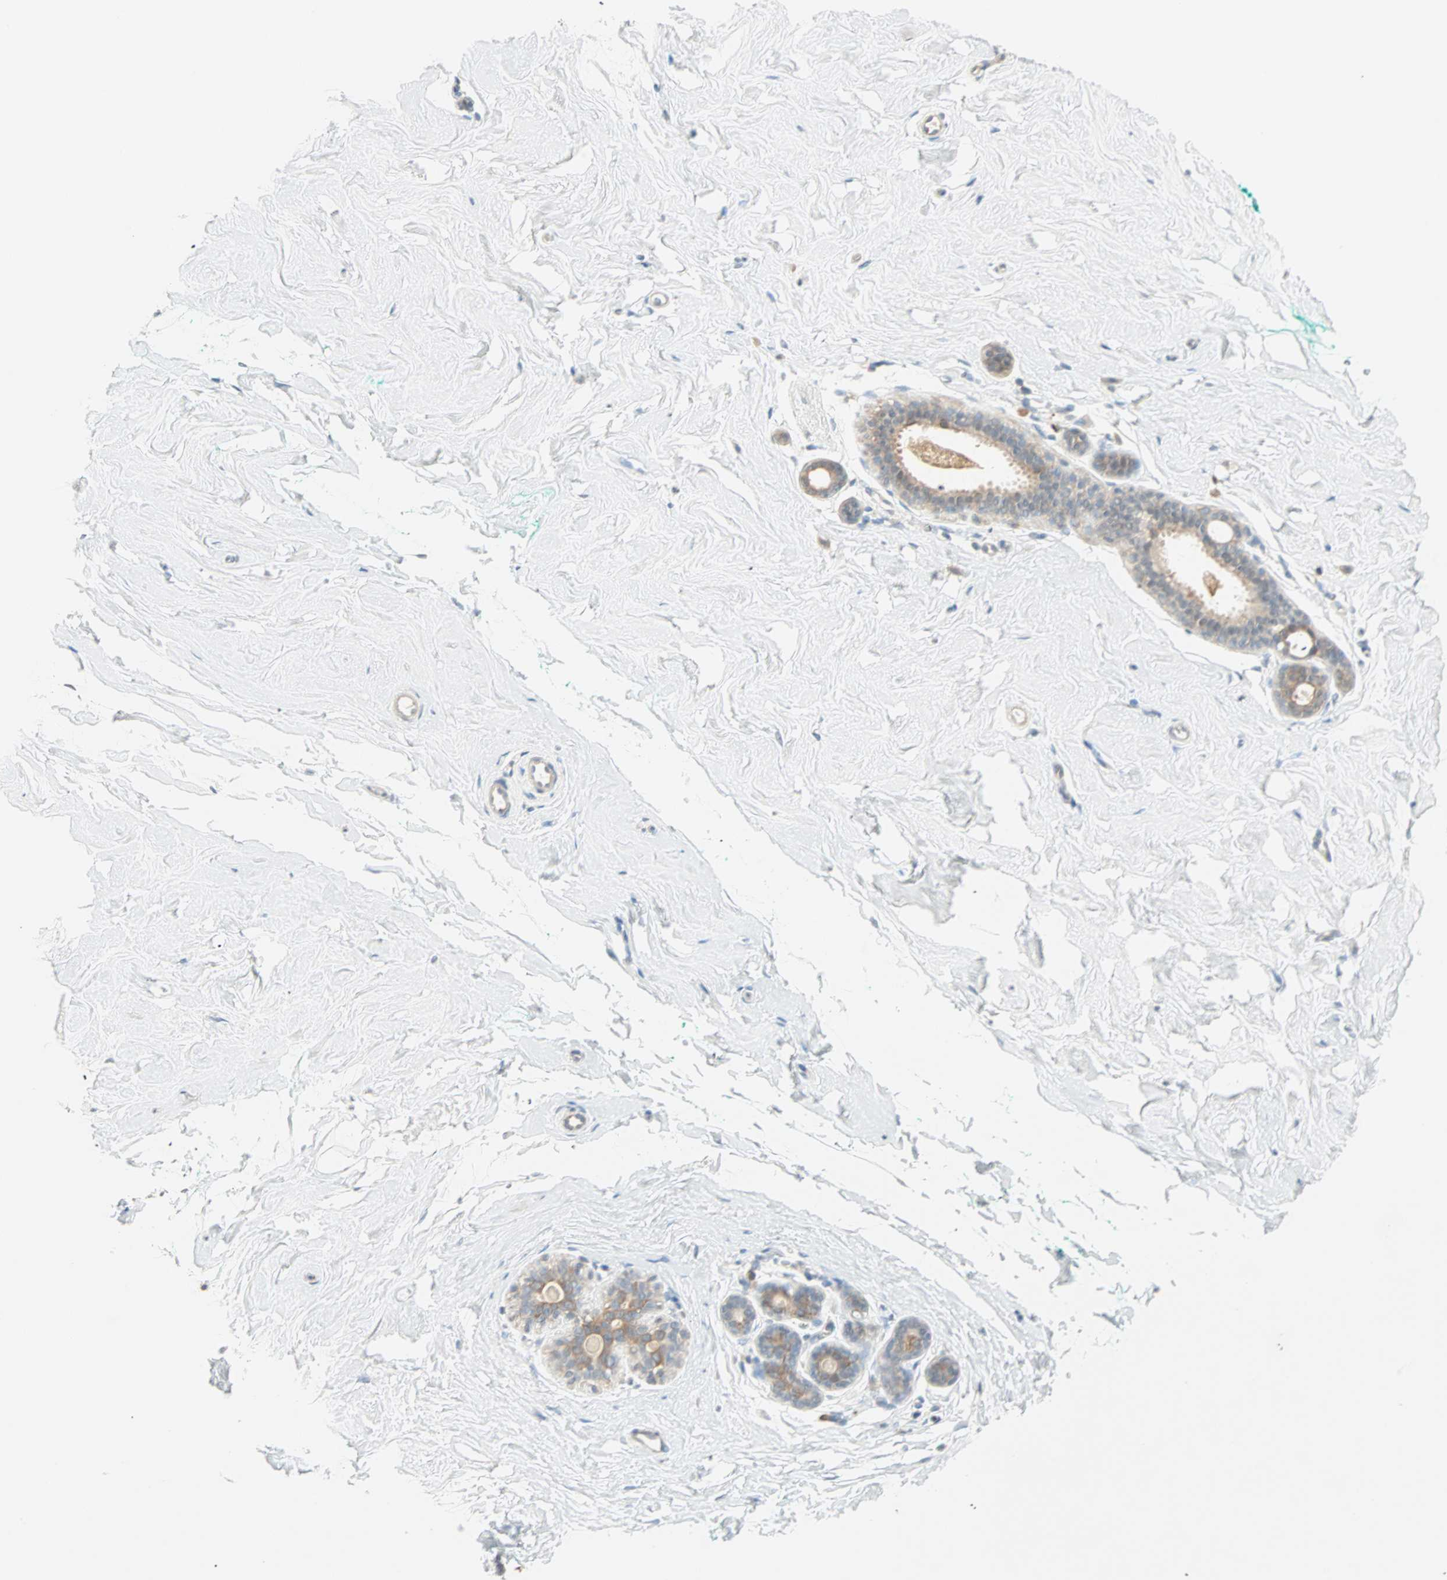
{"staining": {"intensity": "negative", "quantity": "none", "location": "none"}, "tissue": "breast", "cell_type": "Adipocytes", "image_type": "normal", "snomed": [{"axis": "morphology", "description": "Normal tissue, NOS"}, {"axis": "topography", "description": "Breast"}], "caption": "The histopathology image demonstrates no significant positivity in adipocytes of breast. (DAB IHC with hematoxylin counter stain).", "gene": "RAD18", "patient": {"sex": "female", "age": 52}}